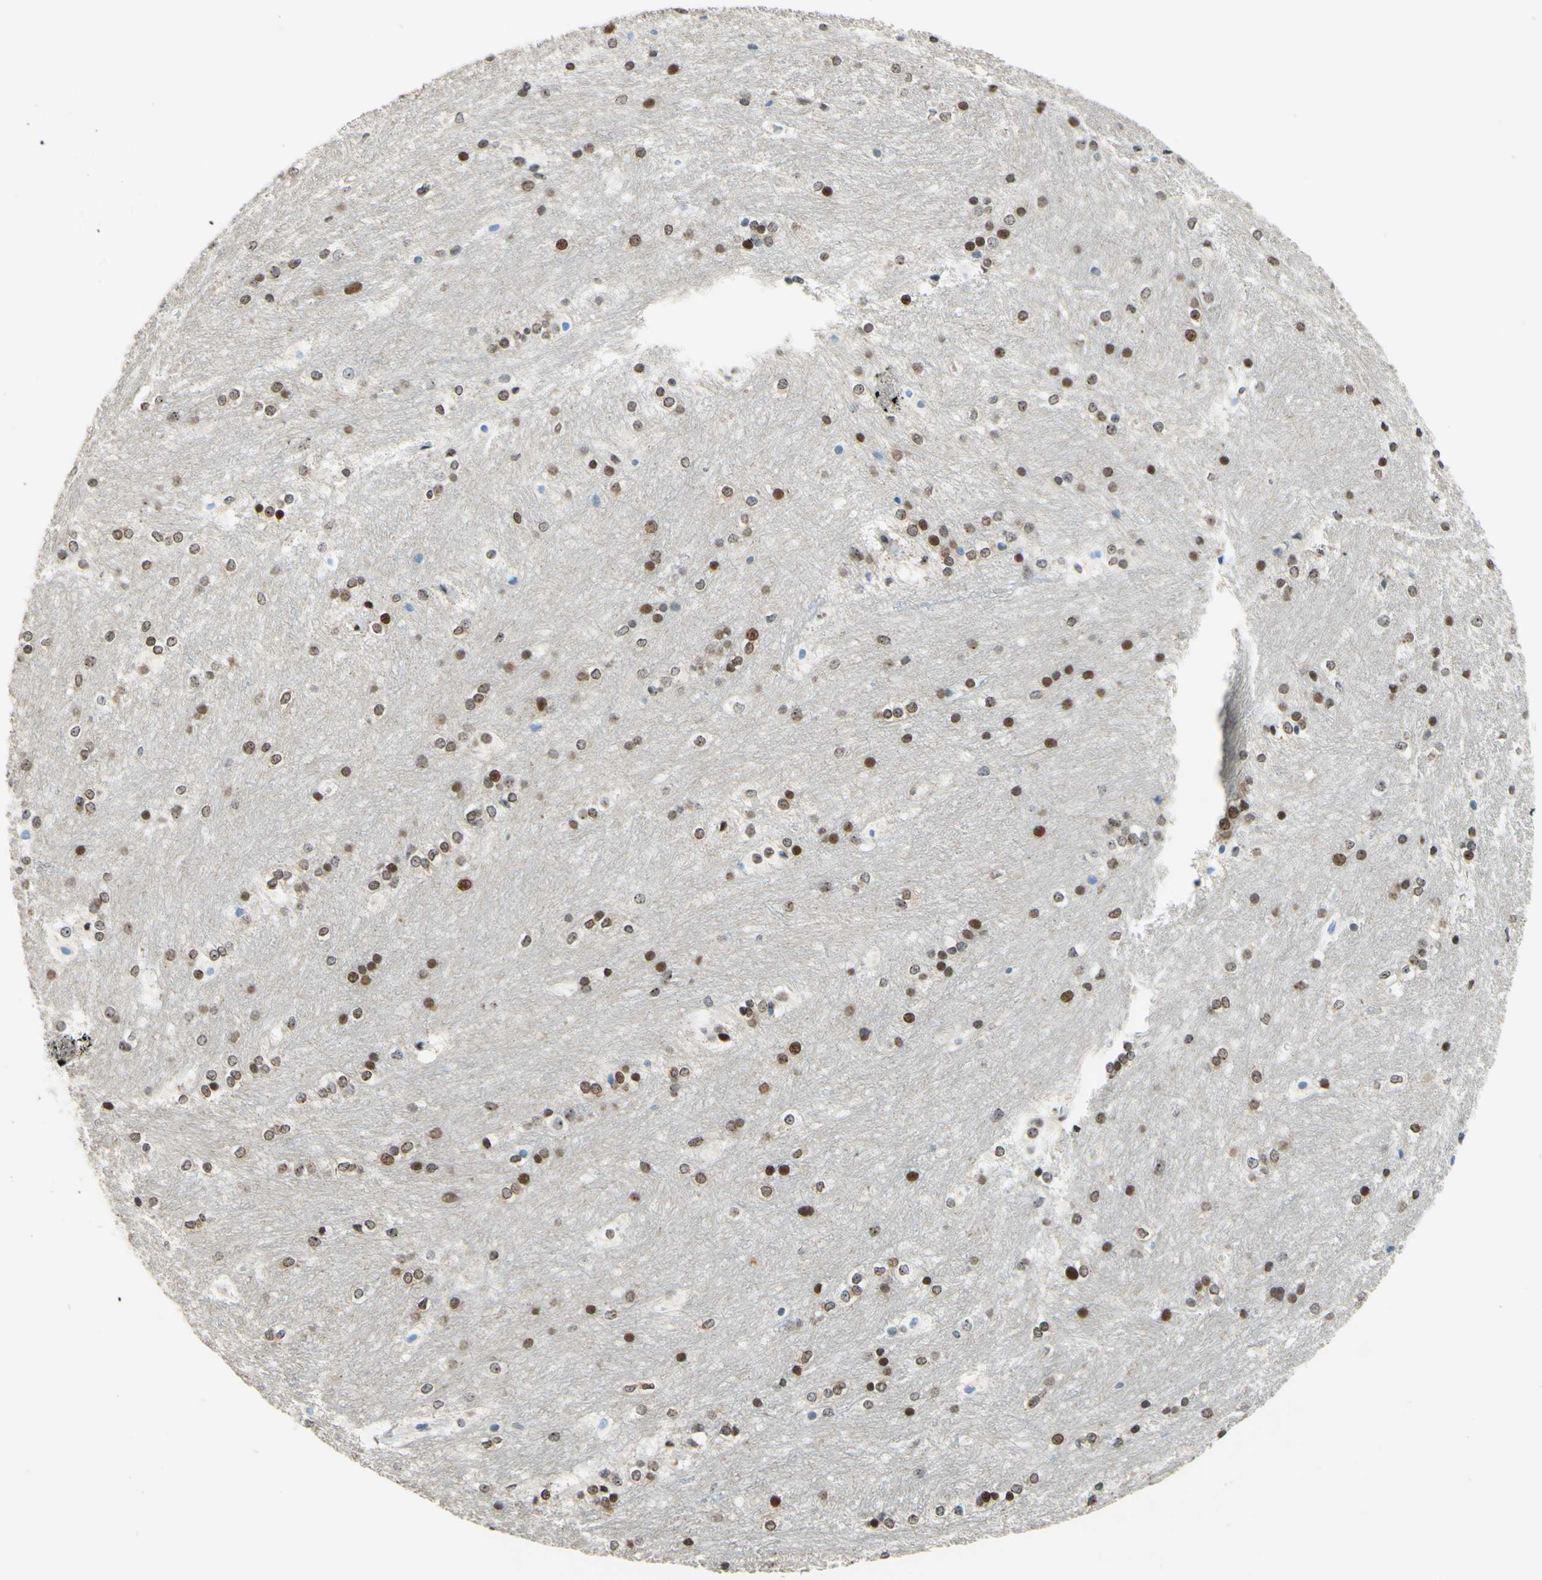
{"staining": {"intensity": "weak", "quantity": ">75%", "location": "cytoplasmic/membranous,nuclear"}, "tissue": "caudate", "cell_type": "Glial cells", "image_type": "normal", "snomed": [{"axis": "morphology", "description": "Normal tissue, NOS"}, {"axis": "topography", "description": "Lateral ventricle wall"}], "caption": "This is a histology image of immunohistochemistry (IHC) staining of benign caudate, which shows weak positivity in the cytoplasmic/membranous,nuclear of glial cells.", "gene": "CBX7", "patient": {"sex": "female", "age": 19}}